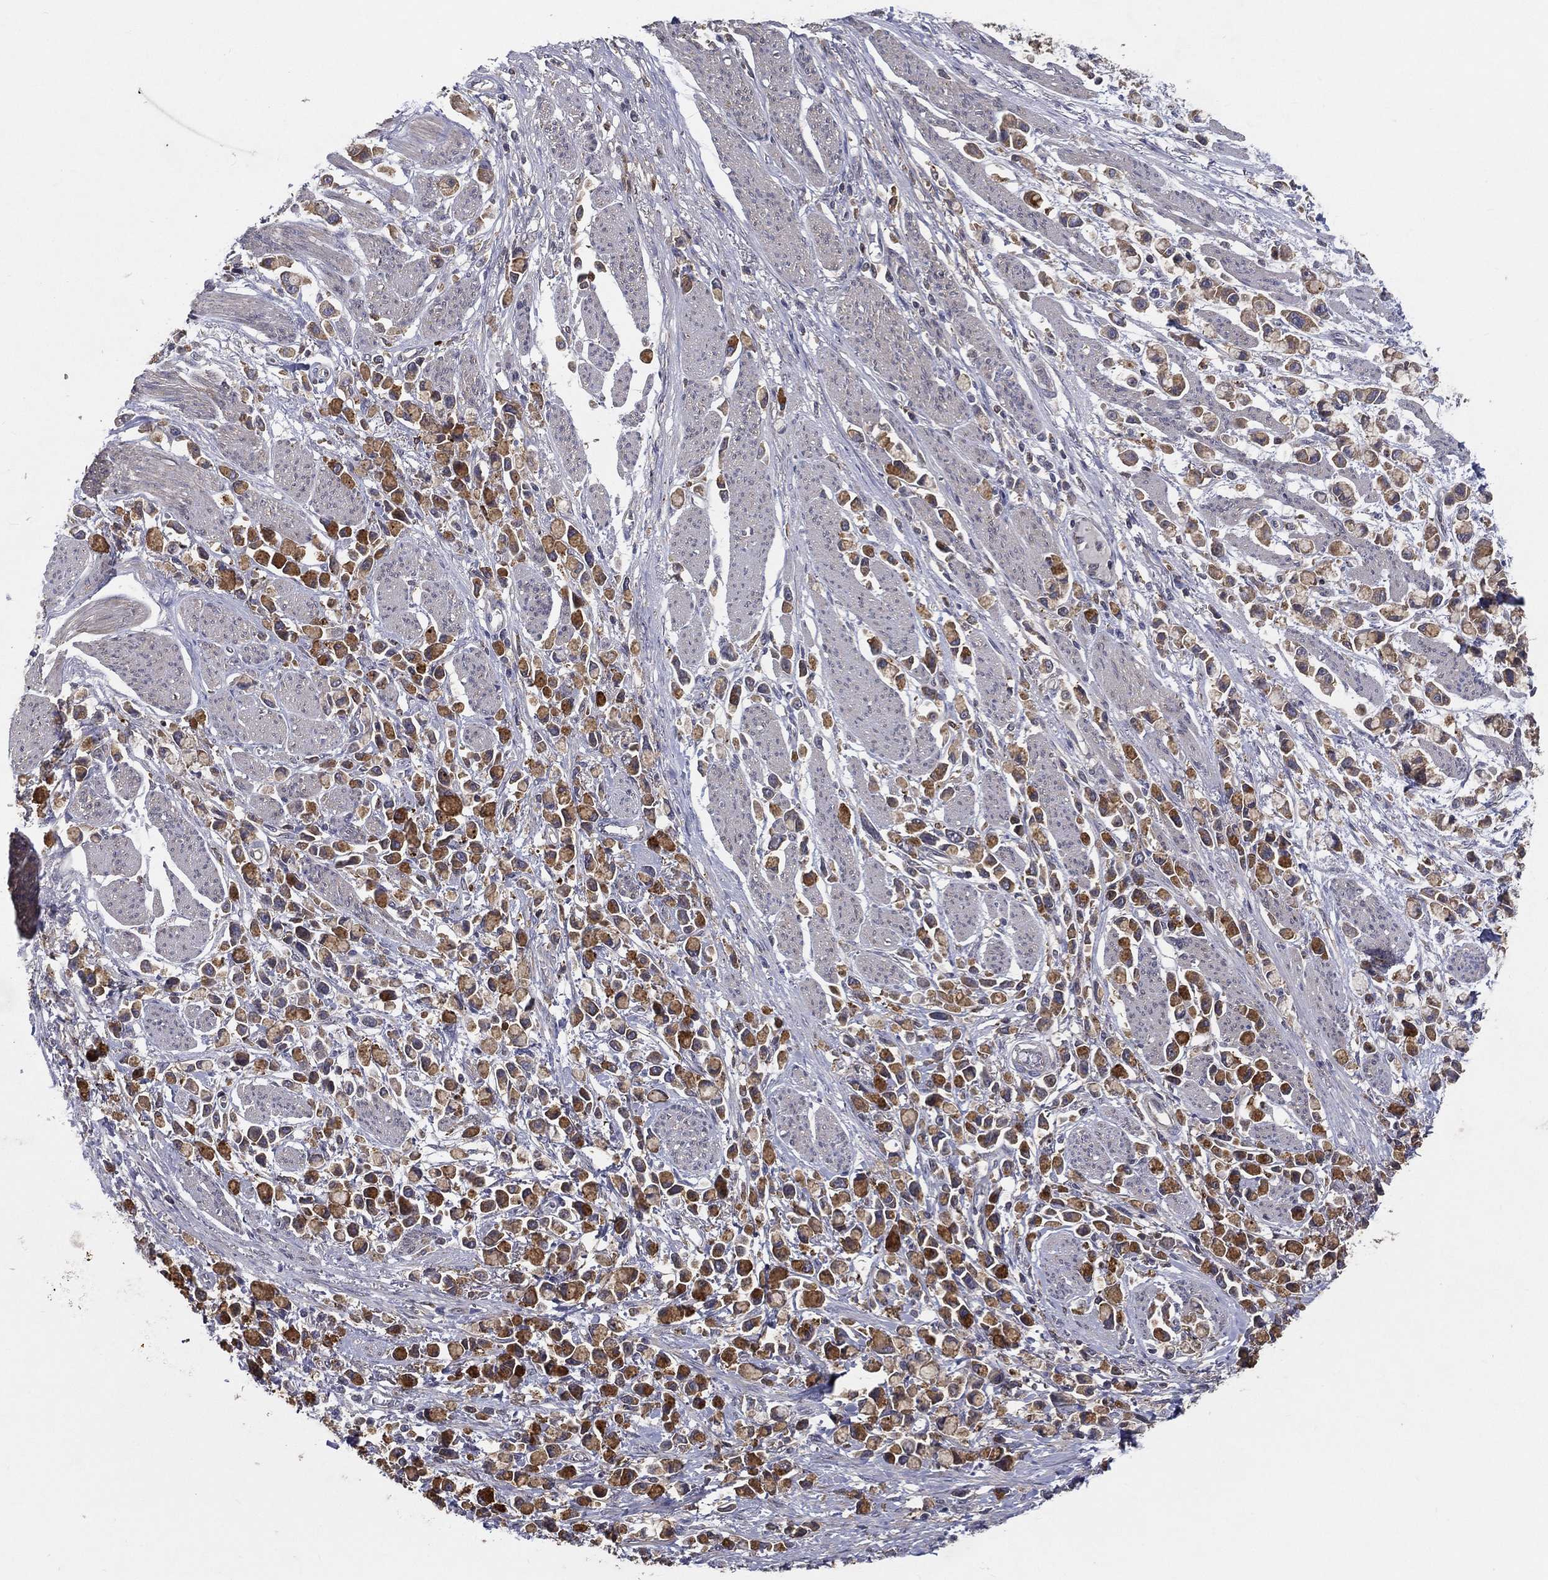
{"staining": {"intensity": "strong", "quantity": "25%-75%", "location": "cytoplasmic/membranous"}, "tissue": "stomach cancer", "cell_type": "Tumor cells", "image_type": "cancer", "snomed": [{"axis": "morphology", "description": "Adenocarcinoma, NOS"}, {"axis": "topography", "description": "Stomach"}], "caption": "Adenocarcinoma (stomach) stained with a protein marker exhibits strong staining in tumor cells.", "gene": "MT-ND1", "patient": {"sex": "female", "age": 81}}